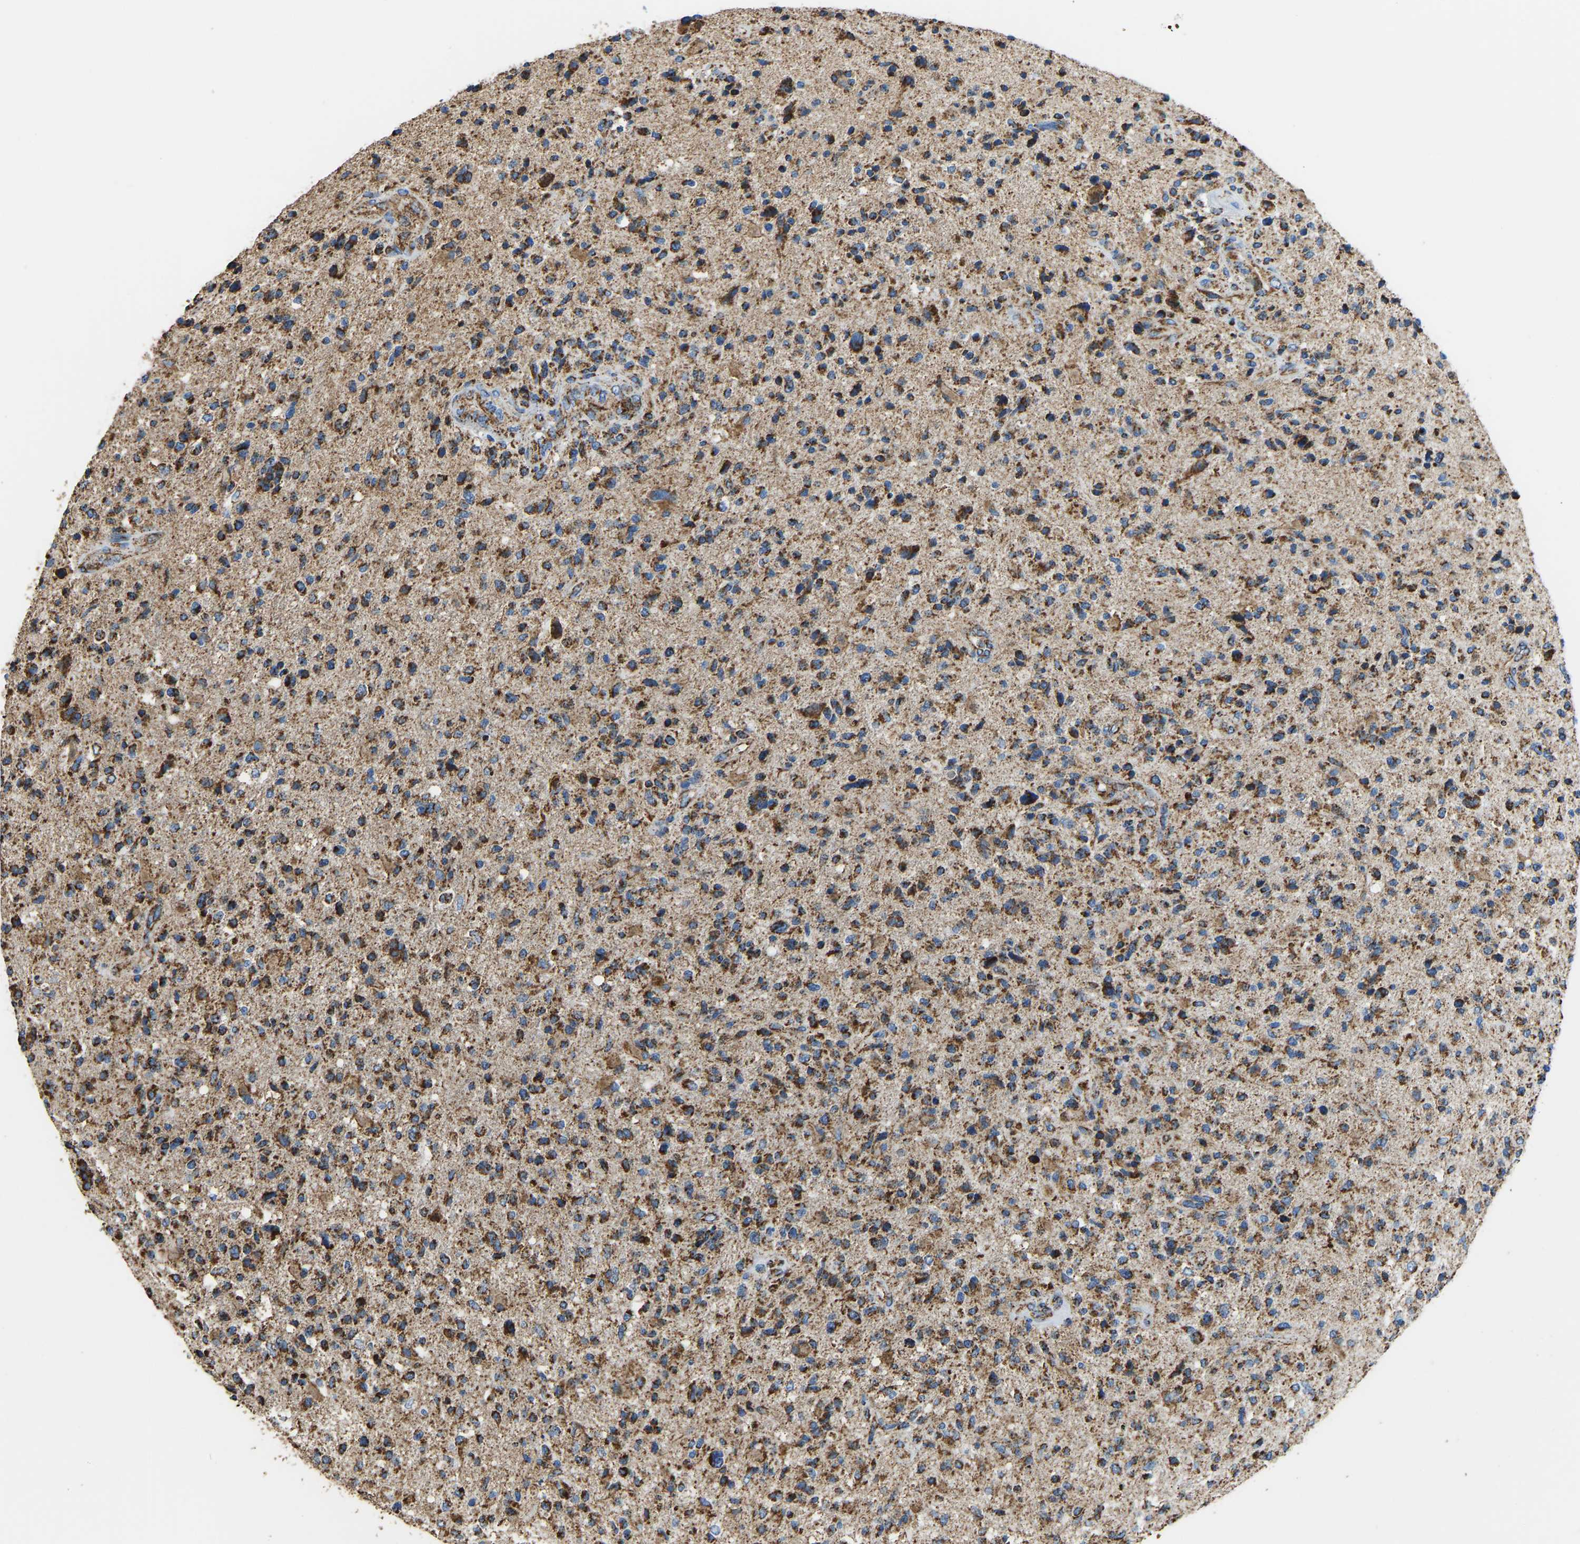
{"staining": {"intensity": "strong", "quantity": ">75%", "location": "cytoplasmic/membranous"}, "tissue": "glioma", "cell_type": "Tumor cells", "image_type": "cancer", "snomed": [{"axis": "morphology", "description": "Glioma, malignant, High grade"}, {"axis": "topography", "description": "Brain"}], "caption": "Immunohistochemistry (IHC) (DAB (3,3'-diaminobenzidine)) staining of malignant high-grade glioma reveals strong cytoplasmic/membranous protein expression in approximately >75% of tumor cells.", "gene": "IRX6", "patient": {"sex": "male", "age": 72}}